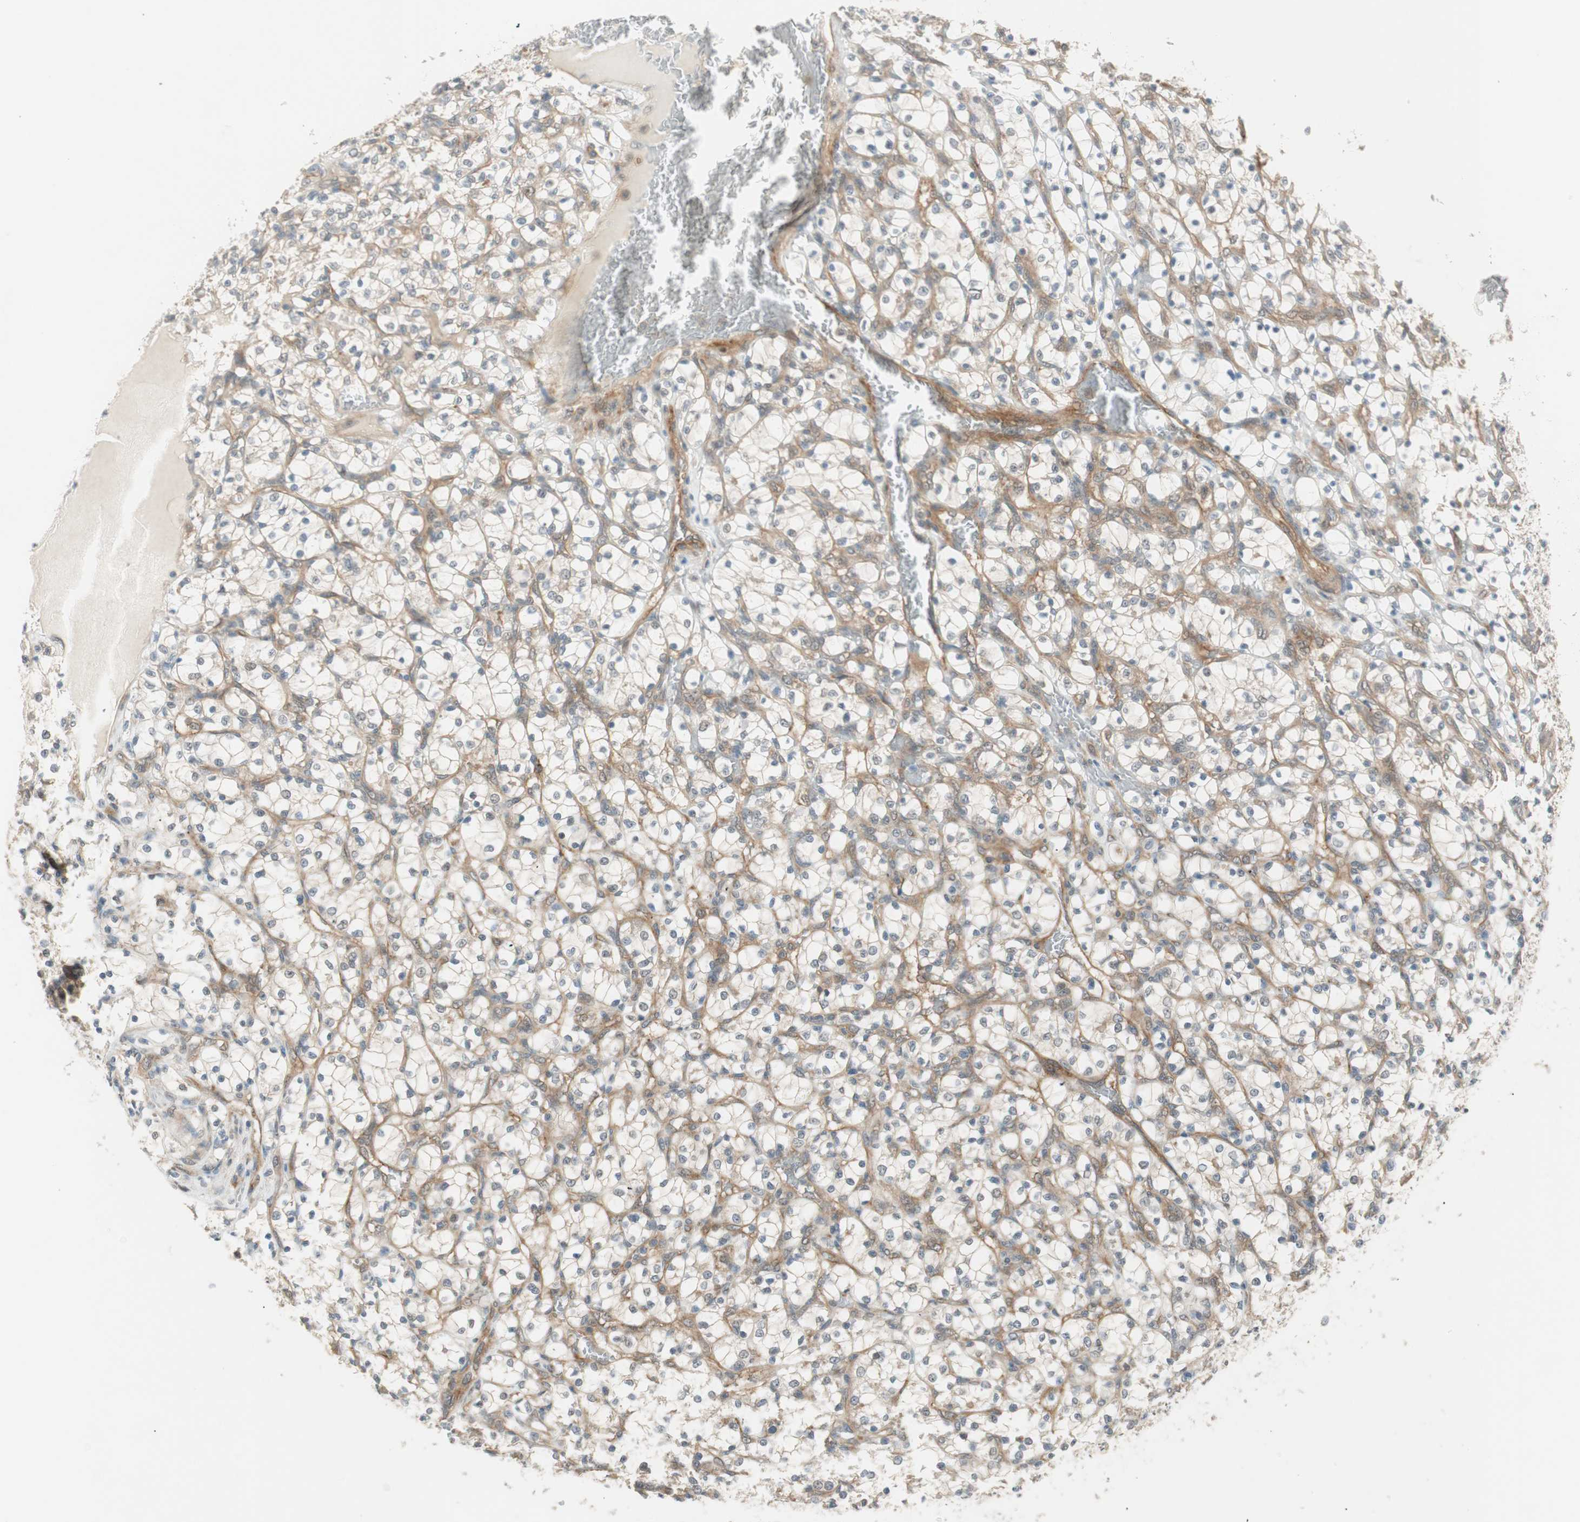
{"staining": {"intensity": "negative", "quantity": "none", "location": "none"}, "tissue": "renal cancer", "cell_type": "Tumor cells", "image_type": "cancer", "snomed": [{"axis": "morphology", "description": "Adenocarcinoma, NOS"}, {"axis": "topography", "description": "Kidney"}], "caption": "This is a image of IHC staining of renal adenocarcinoma, which shows no positivity in tumor cells.", "gene": "PSMD8", "patient": {"sex": "female", "age": 69}}